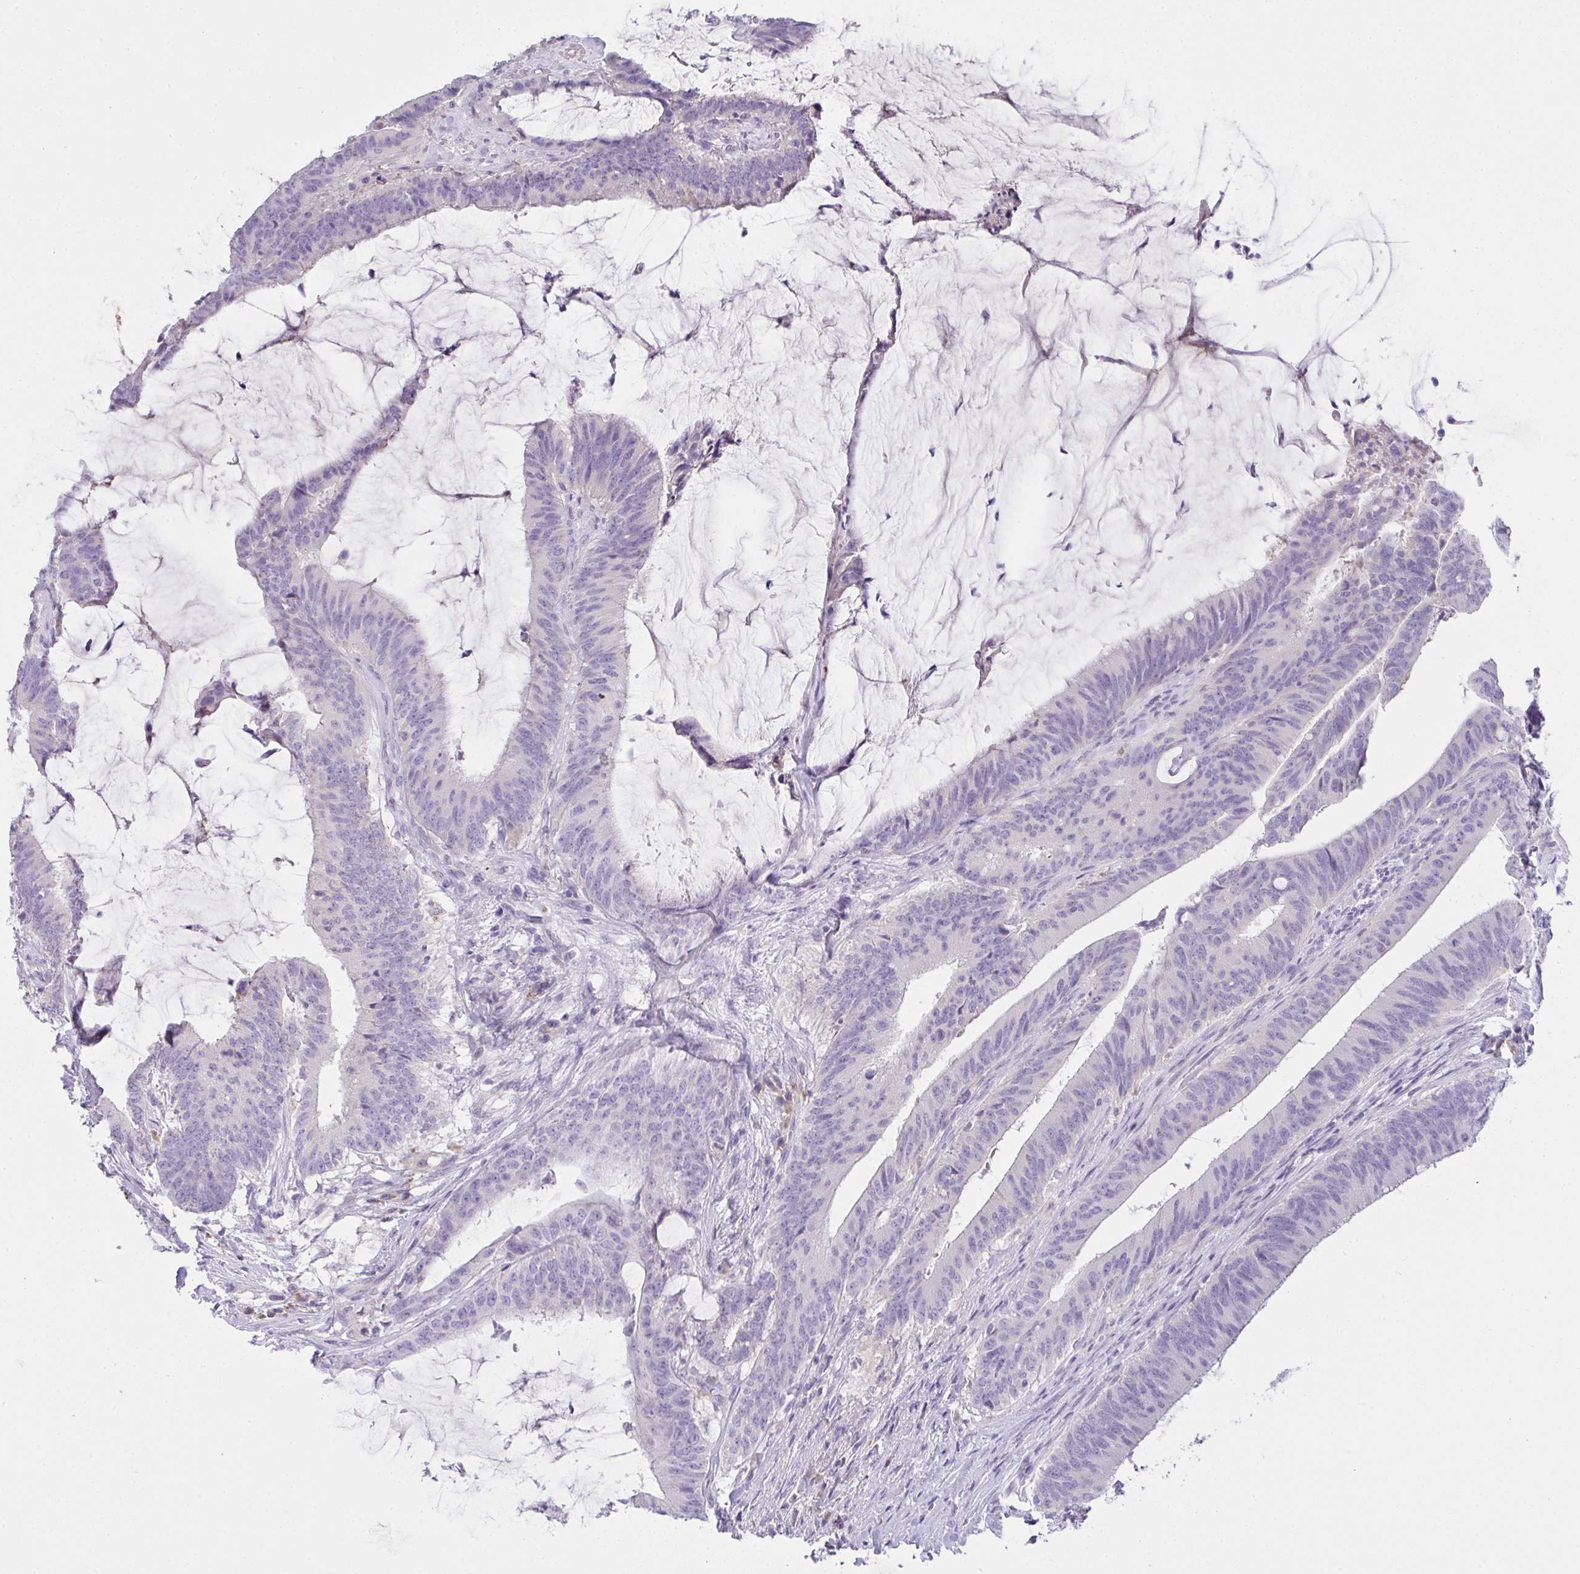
{"staining": {"intensity": "negative", "quantity": "none", "location": "none"}, "tissue": "colorectal cancer", "cell_type": "Tumor cells", "image_type": "cancer", "snomed": [{"axis": "morphology", "description": "Adenocarcinoma, NOS"}, {"axis": "topography", "description": "Colon"}], "caption": "This is an immunohistochemistry (IHC) micrograph of colorectal adenocarcinoma. There is no positivity in tumor cells.", "gene": "COX7B", "patient": {"sex": "female", "age": 43}}